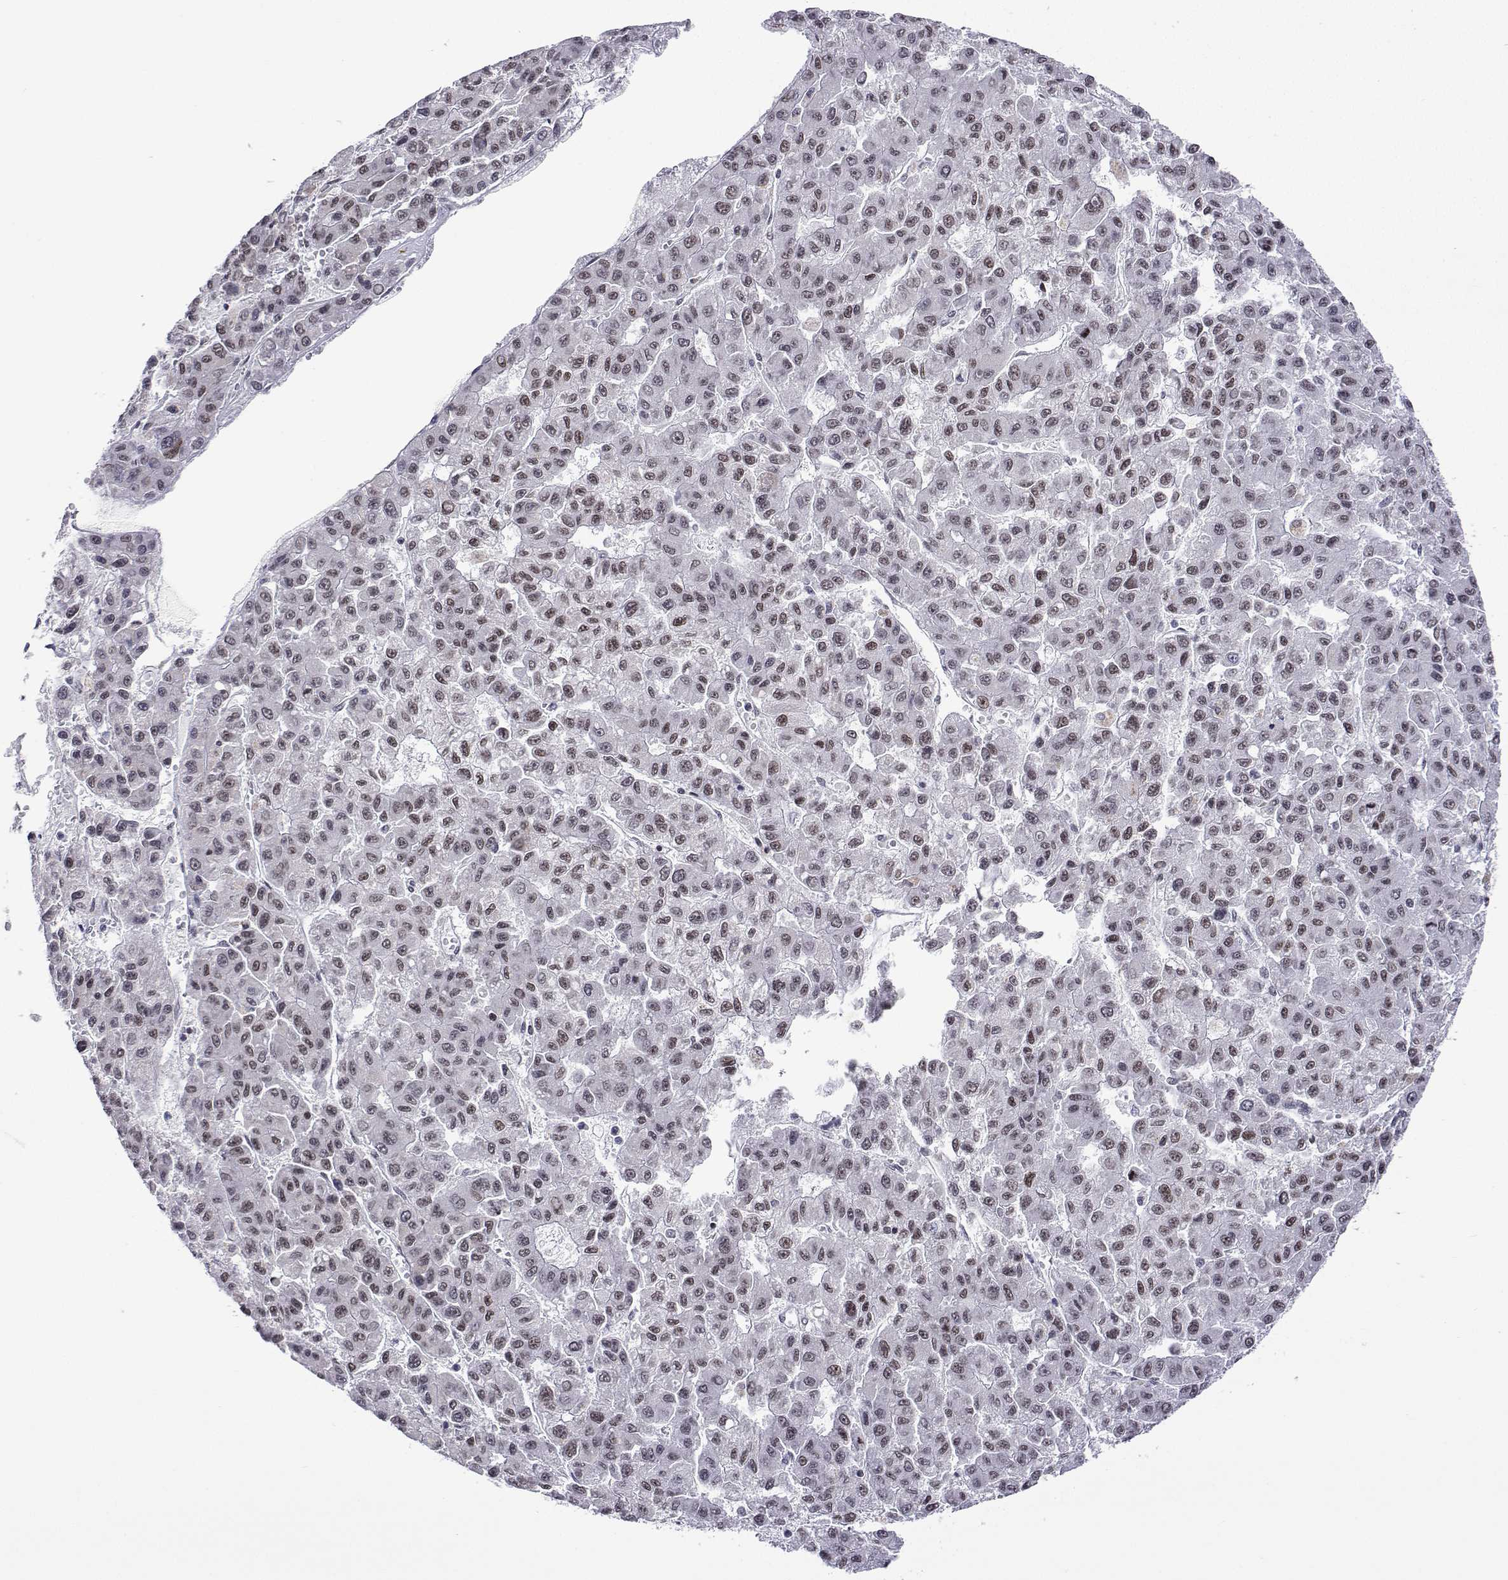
{"staining": {"intensity": "moderate", "quantity": "25%-75%", "location": "nuclear"}, "tissue": "liver cancer", "cell_type": "Tumor cells", "image_type": "cancer", "snomed": [{"axis": "morphology", "description": "Carcinoma, Hepatocellular, NOS"}, {"axis": "topography", "description": "Liver"}], "caption": "Immunohistochemistry (IHC) of liver cancer shows medium levels of moderate nuclear staining in about 25%-75% of tumor cells.", "gene": "XPC", "patient": {"sex": "male", "age": 70}}